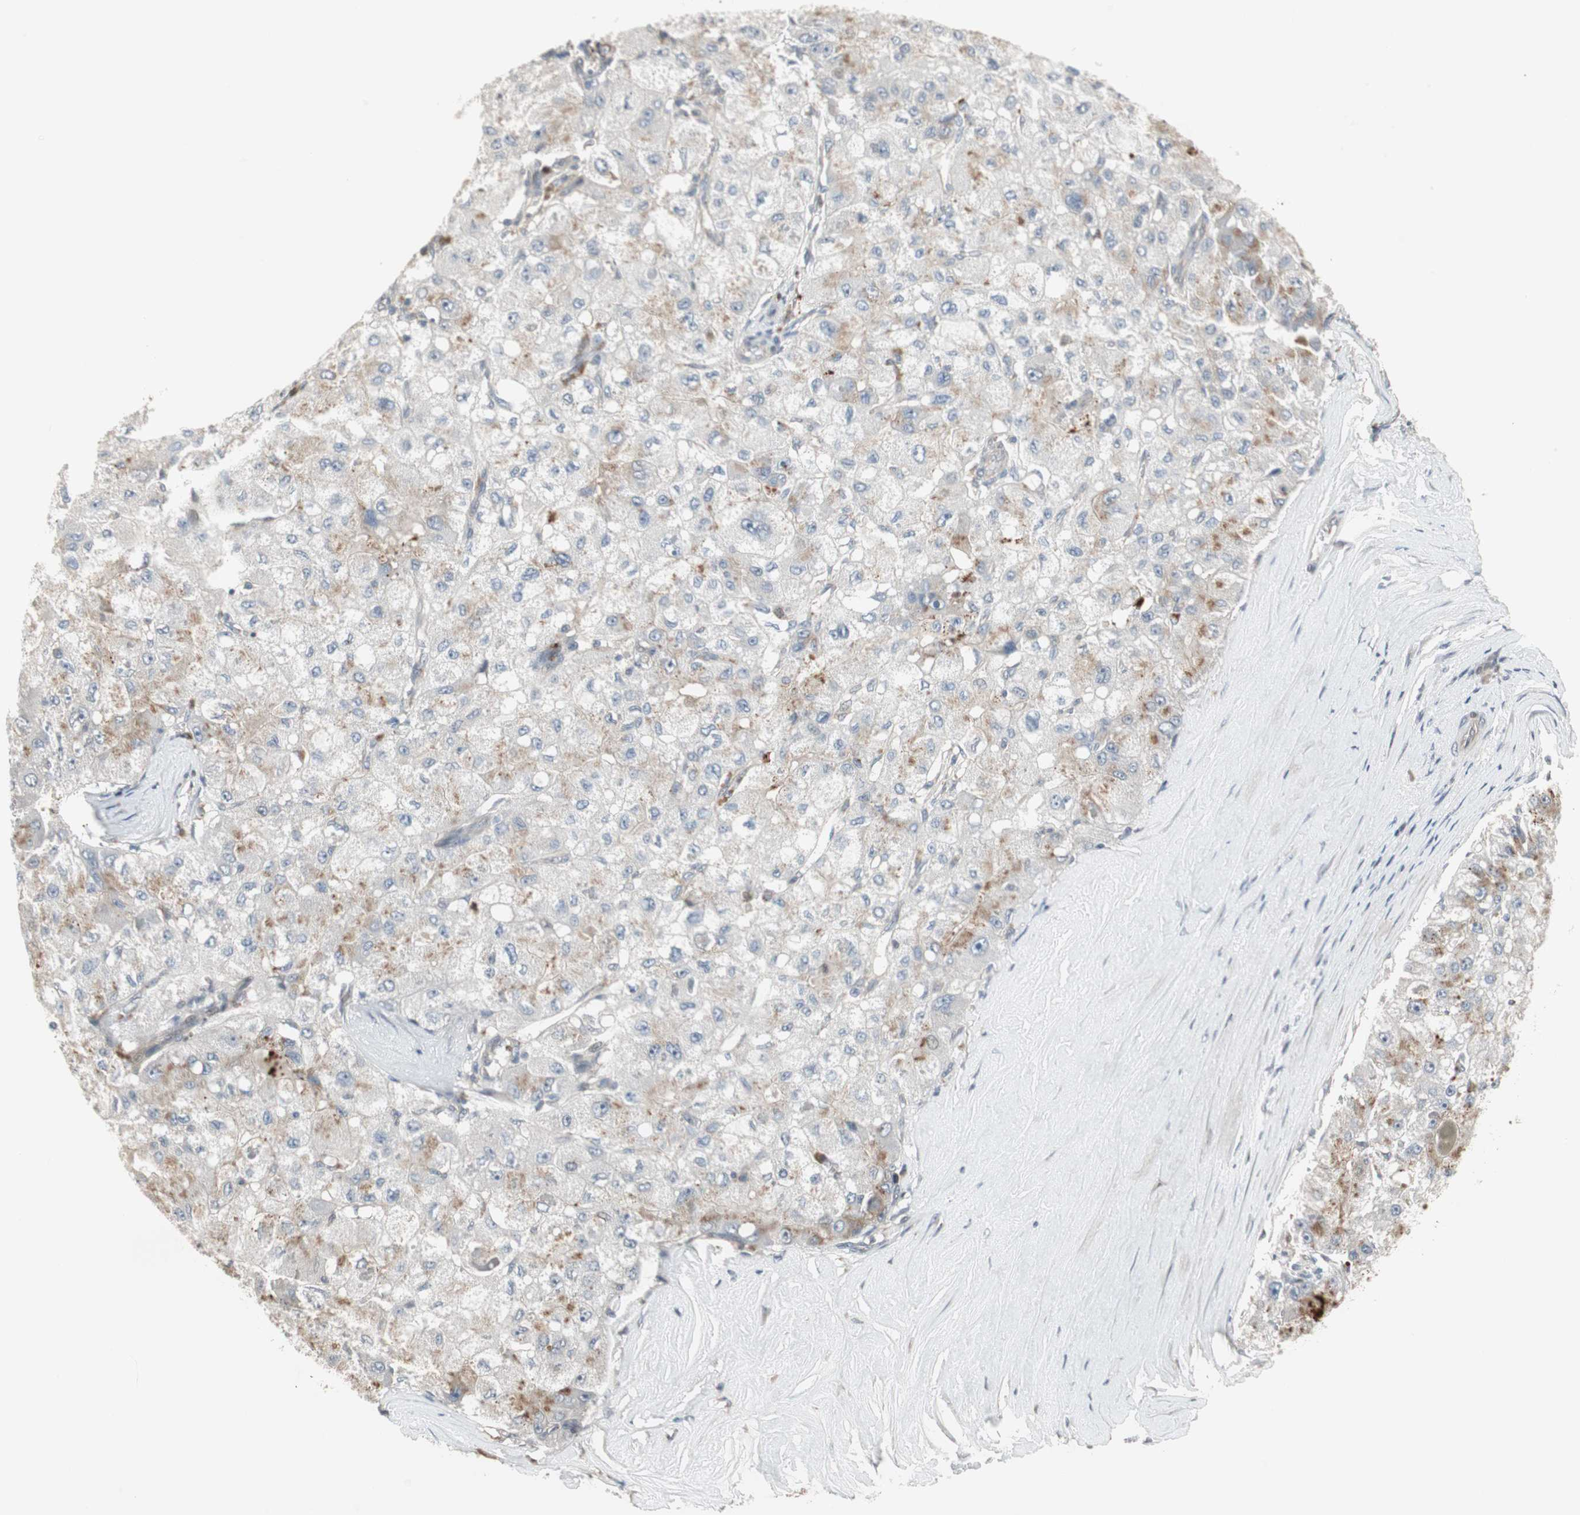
{"staining": {"intensity": "weak", "quantity": "25%-75%", "location": "cytoplasmic/membranous"}, "tissue": "liver cancer", "cell_type": "Tumor cells", "image_type": "cancer", "snomed": [{"axis": "morphology", "description": "Carcinoma, Hepatocellular, NOS"}, {"axis": "topography", "description": "Liver"}], "caption": "This image exhibits liver hepatocellular carcinoma stained with immunohistochemistry (IHC) to label a protein in brown. The cytoplasmic/membranous of tumor cells show weak positivity for the protein. Nuclei are counter-stained blue.", "gene": "SNX4", "patient": {"sex": "male", "age": 80}}